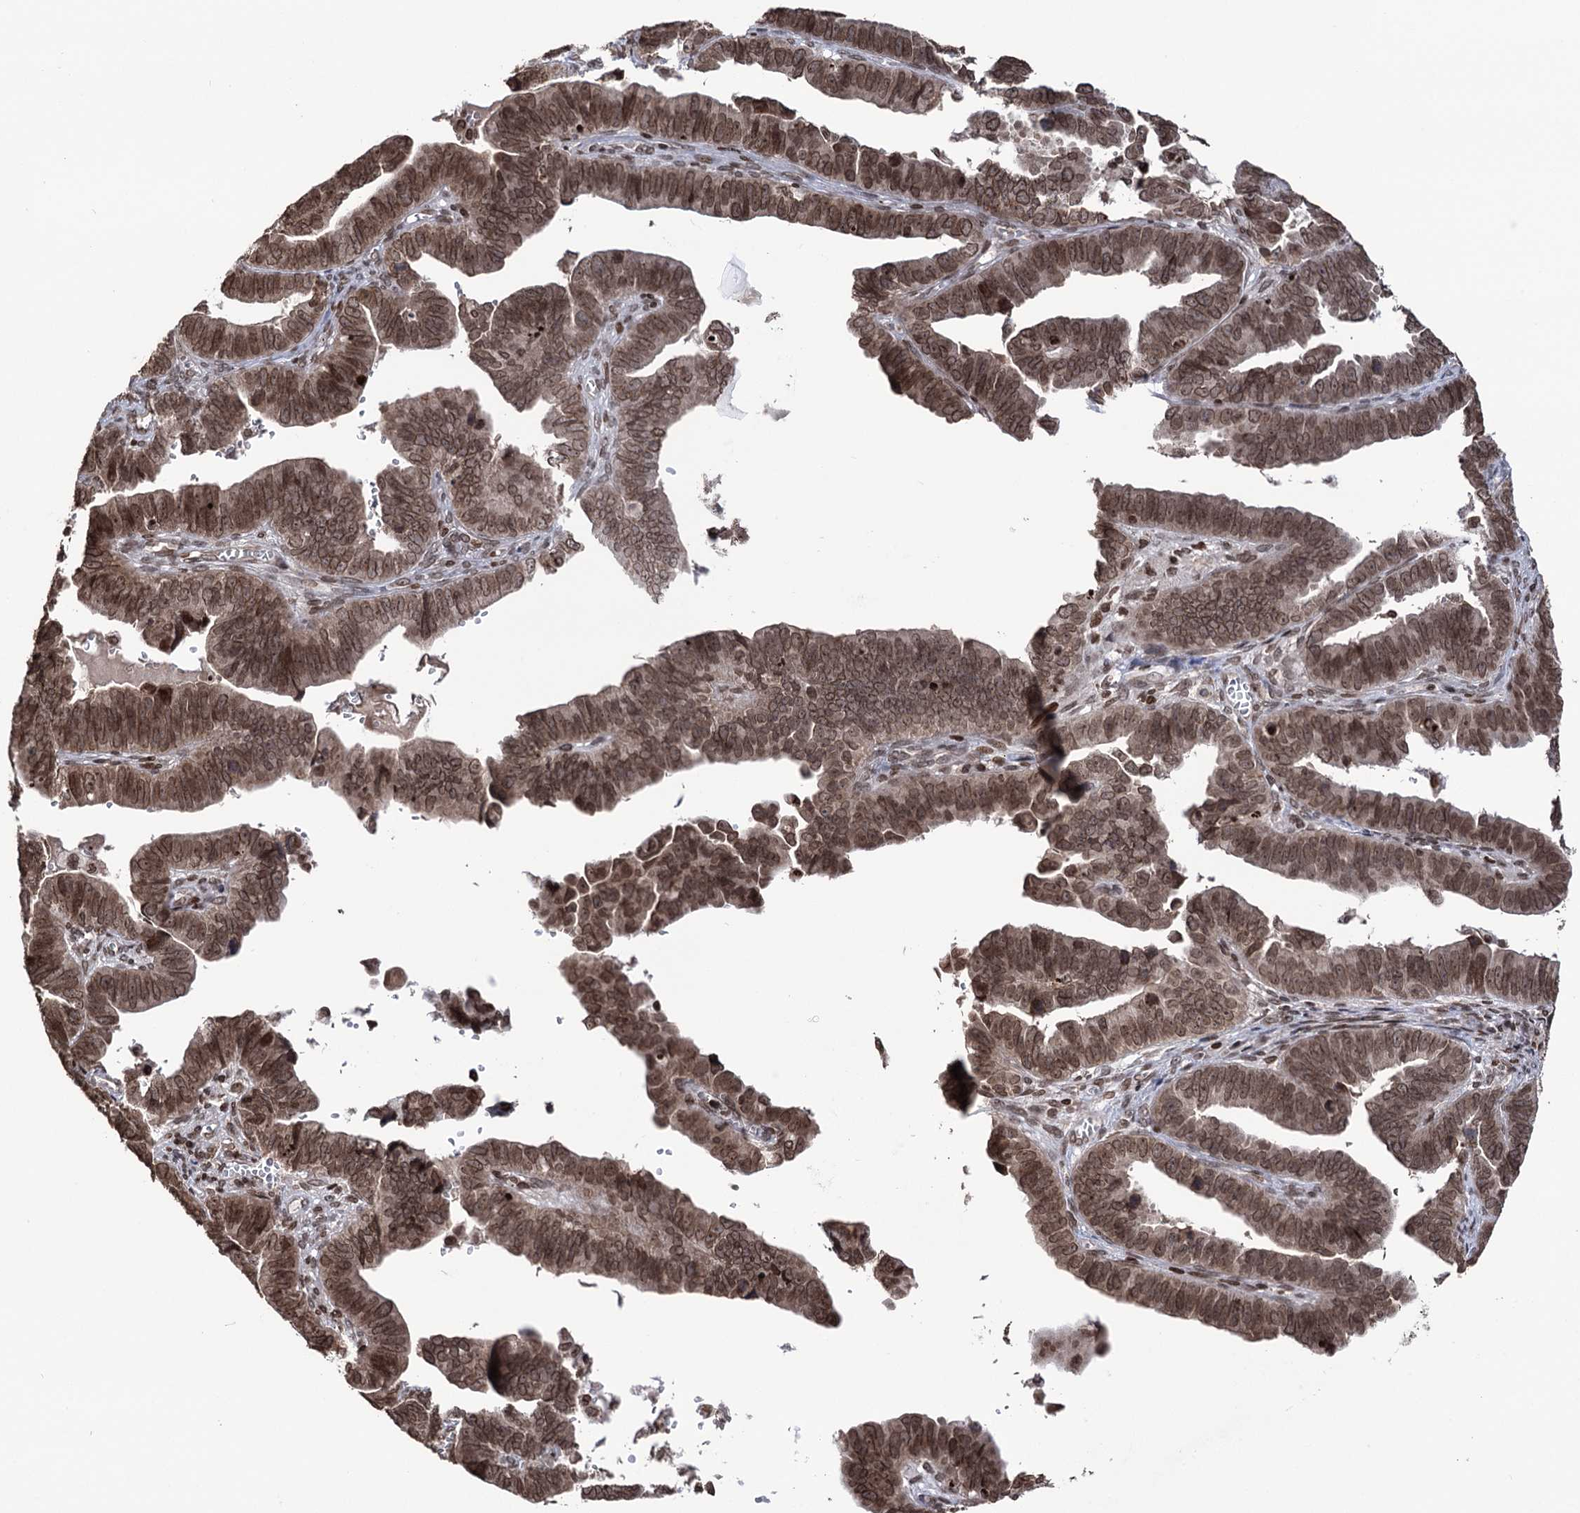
{"staining": {"intensity": "moderate", "quantity": ">75%", "location": "nuclear"}, "tissue": "endometrial cancer", "cell_type": "Tumor cells", "image_type": "cancer", "snomed": [{"axis": "morphology", "description": "Adenocarcinoma, NOS"}, {"axis": "topography", "description": "Endometrium"}], "caption": "A micrograph showing moderate nuclear staining in about >75% of tumor cells in endometrial cancer, as visualized by brown immunohistochemical staining.", "gene": "CCDC77", "patient": {"sex": "female", "age": 75}}